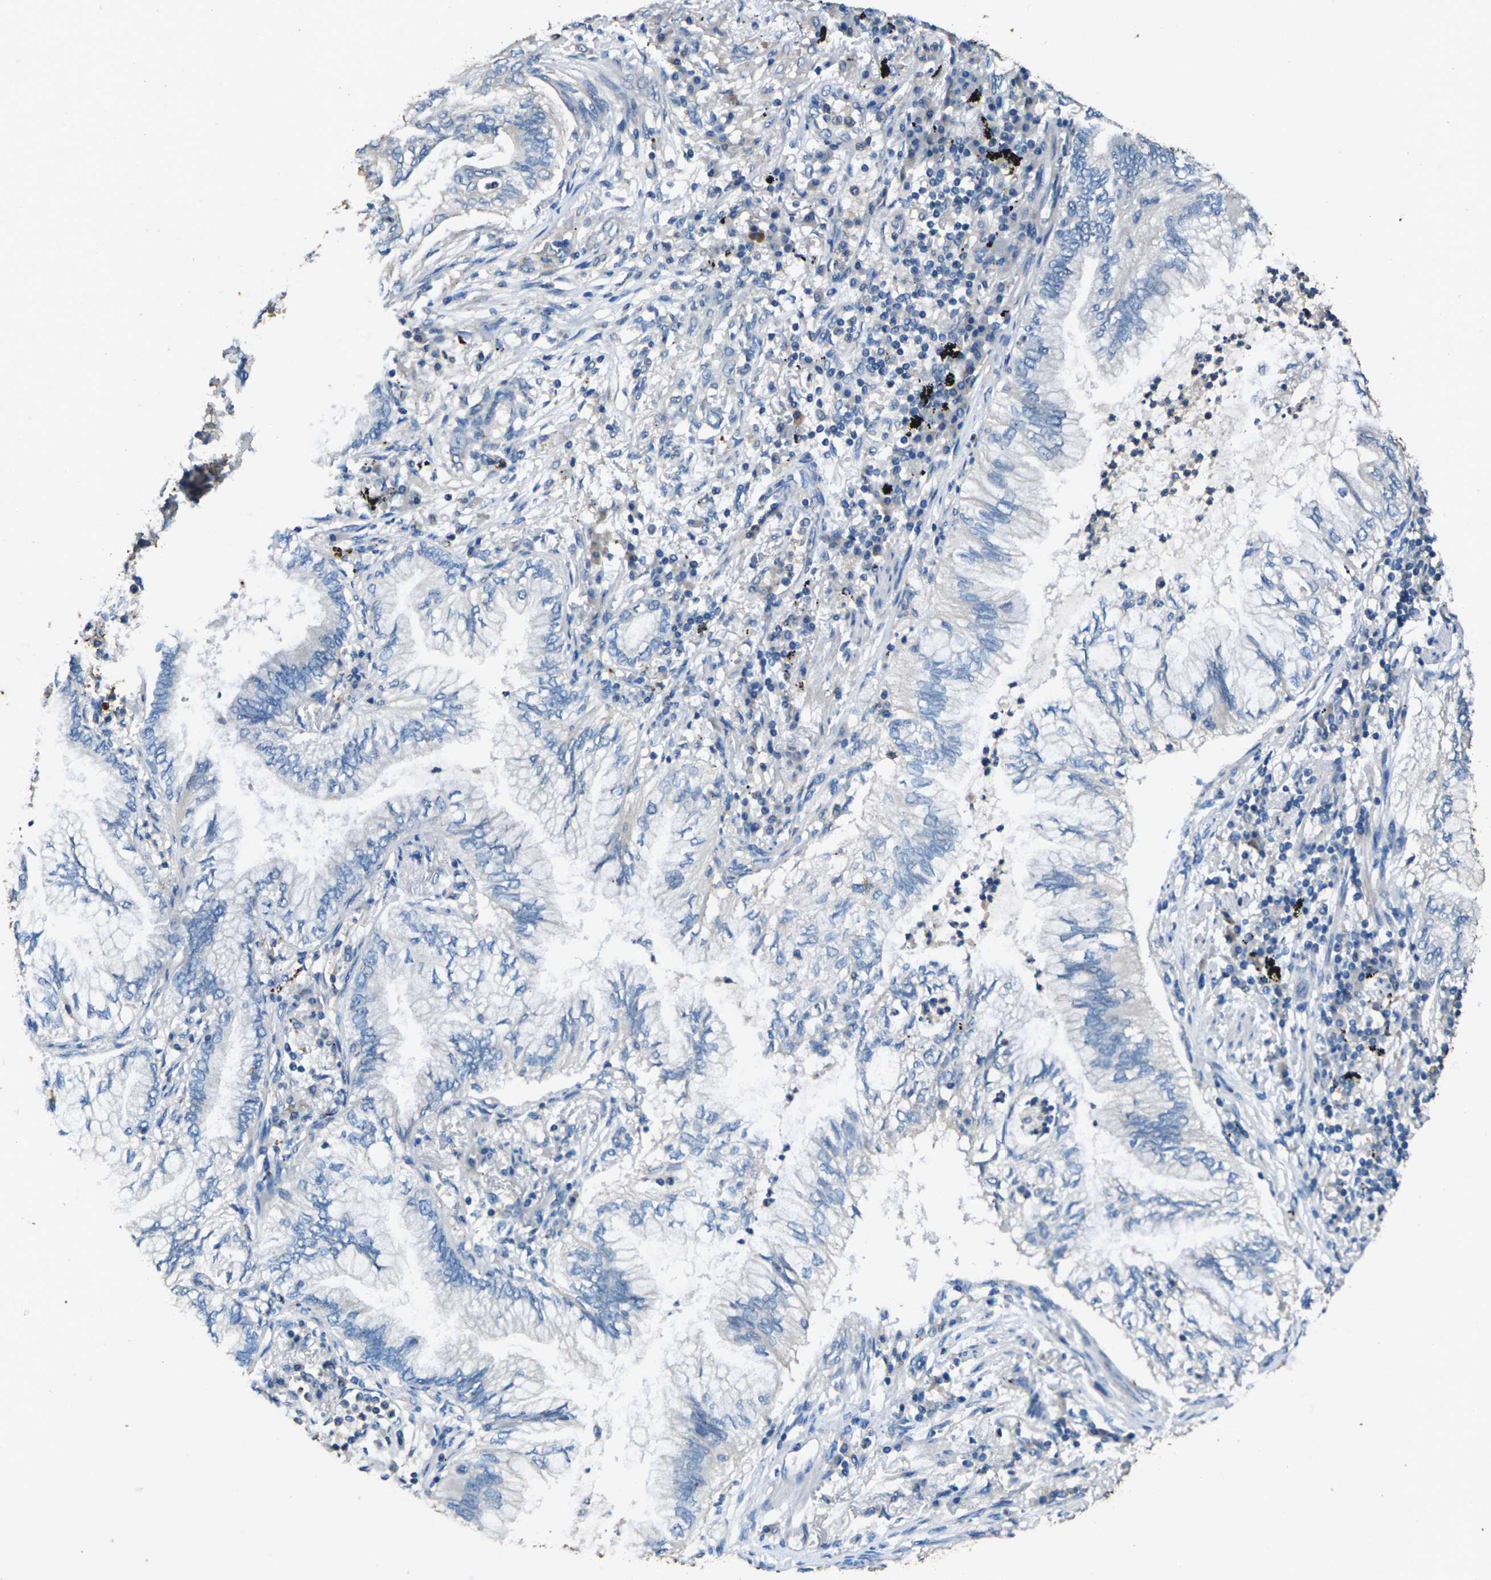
{"staining": {"intensity": "negative", "quantity": "none", "location": "none"}, "tissue": "lung cancer", "cell_type": "Tumor cells", "image_type": "cancer", "snomed": [{"axis": "morphology", "description": "Normal tissue, NOS"}, {"axis": "morphology", "description": "Adenocarcinoma, NOS"}, {"axis": "topography", "description": "Bronchus"}, {"axis": "topography", "description": "Lung"}], "caption": "This micrograph is of lung adenocarcinoma stained with IHC to label a protein in brown with the nuclei are counter-stained blue. There is no positivity in tumor cells.", "gene": "SIGLEC14", "patient": {"sex": "female", "age": 70}}